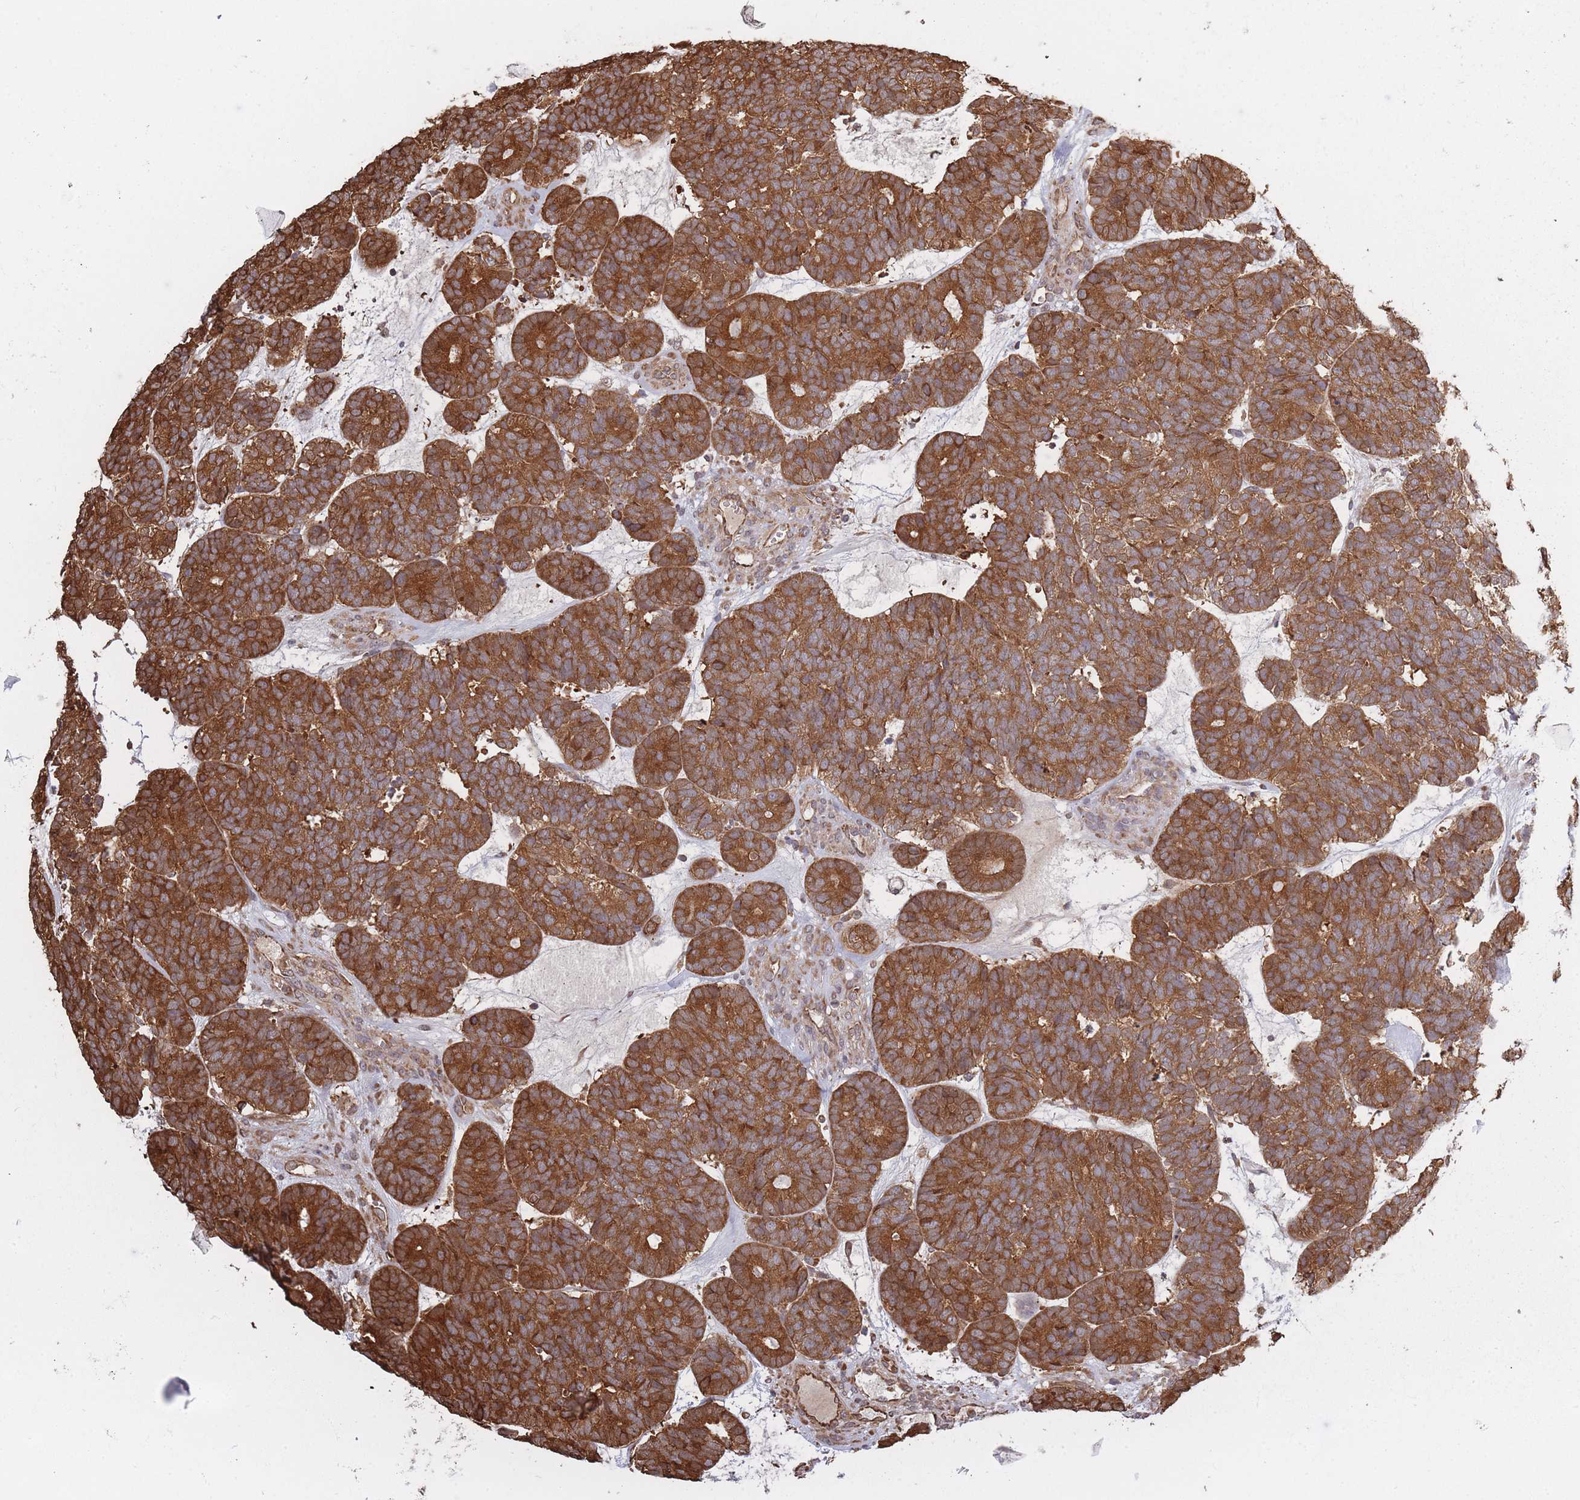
{"staining": {"intensity": "strong", "quantity": ">75%", "location": "cytoplasmic/membranous"}, "tissue": "head and neck cancer", "cell_type": "Tumor cells", "image_type": "cancer", "snomed": [{"axis": "morphology", "description": "Adenocarcinoma, NOS"}, {"axis": "topography", "description": "Head-Neck"}], "caption": "Immunohistochemical staining of adenocarcinoma (head and neck) shows high levels of strong cytoplasmic/membranous protein positivity in about >75% of tumor cells.", "gene": "ARL13B", "patient": {"sex": "female", "age": 81}}